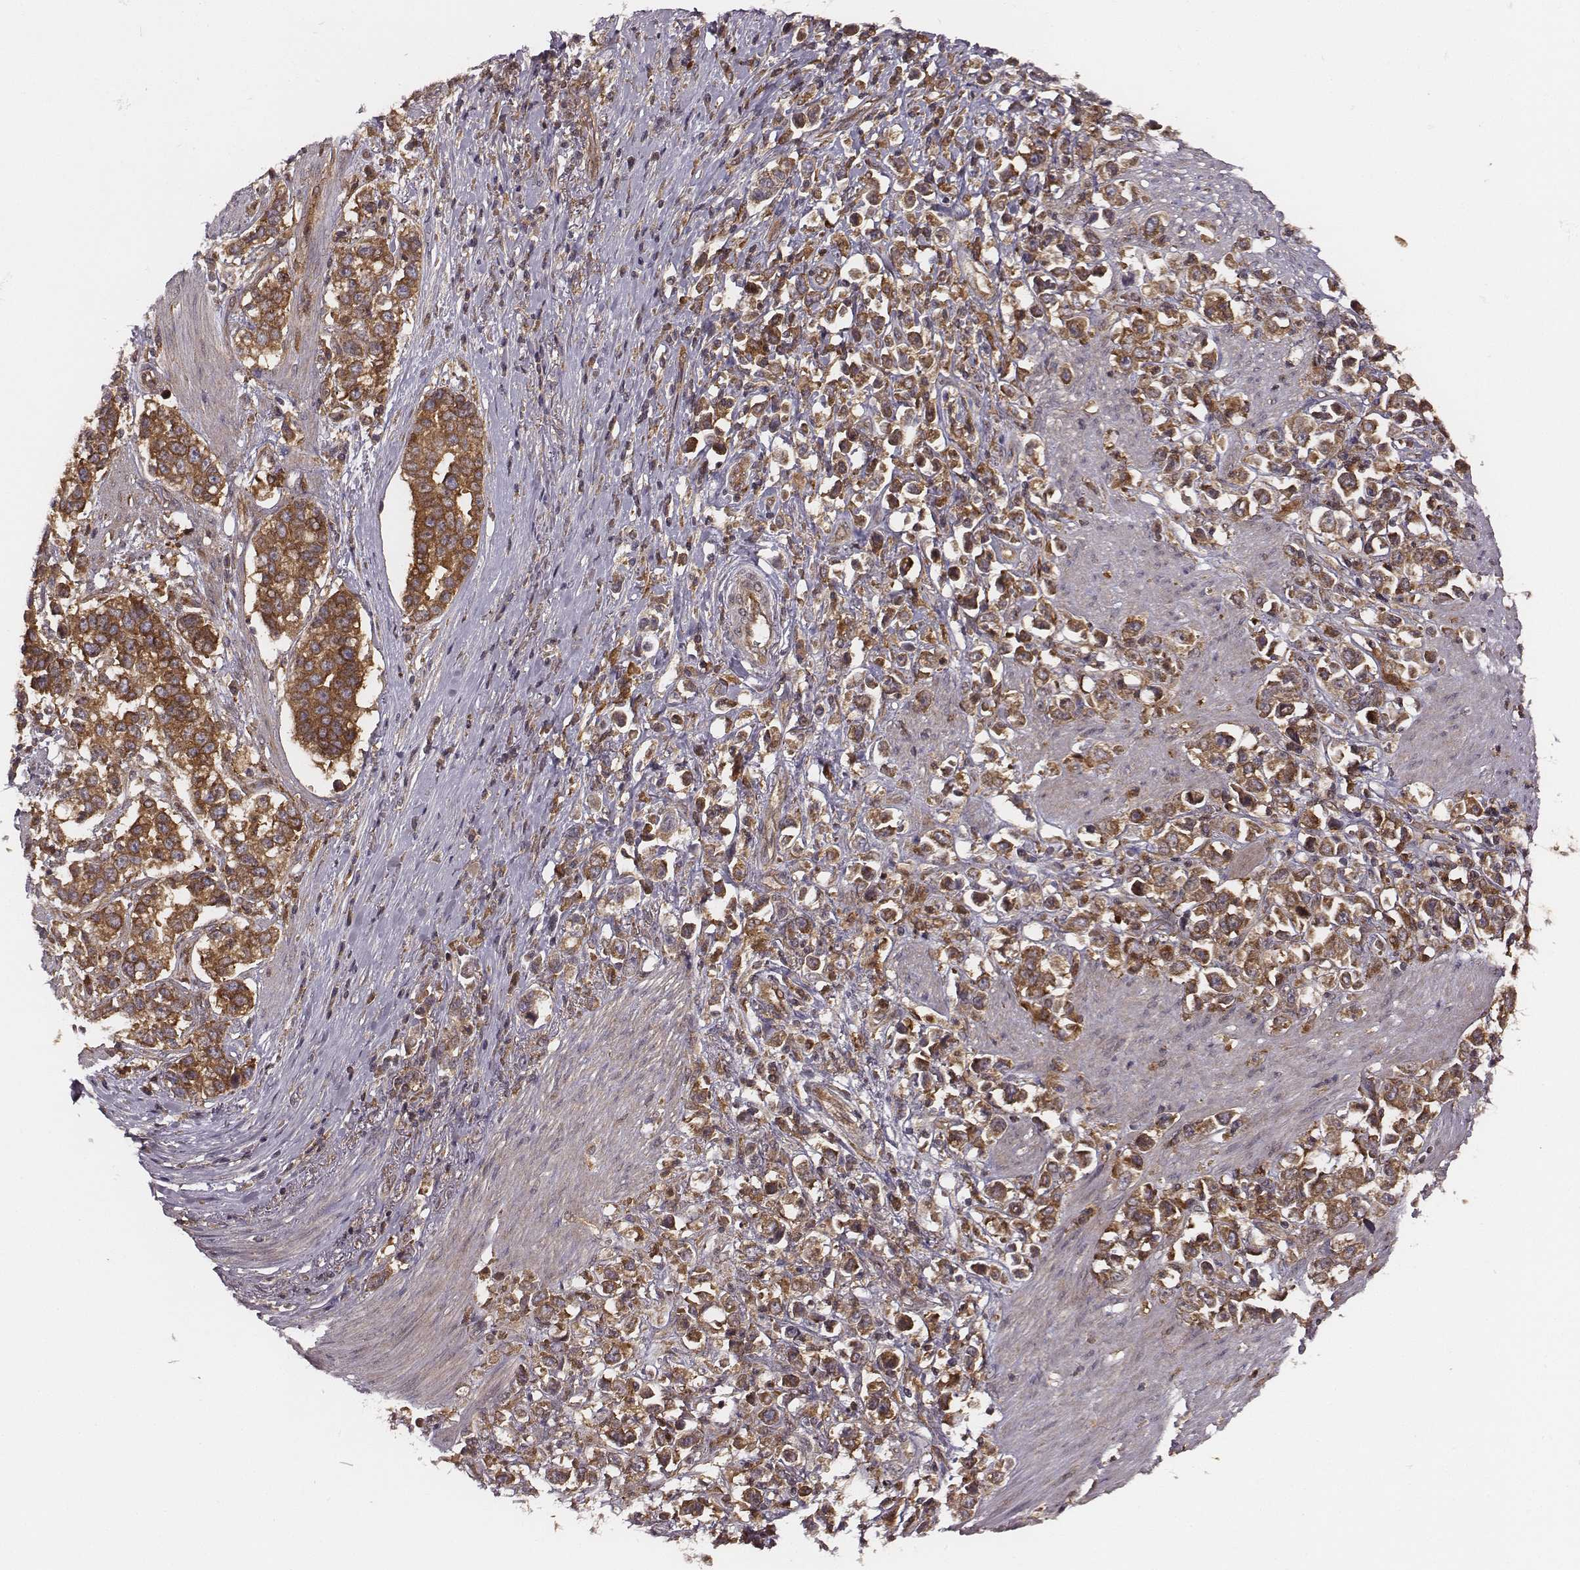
{"staining": {"intensity": "strong", "quantity": ">75%", "location": "cytoplasmic/membranous"}, "tissue": "stomach cancer", "cell_type": "Tumor cells", "image_type": "cancer", "snomed": [{"axis": "morphology", "description": "Adenocarcinoma, NOS"}, {"axis": "topography", "description": "Stomach"}], "caption": "Stomach cancer (adenocarcinoma) stained with immunohistochemistry (IHC) exhibits strong cytoplasmic/membranous expression in approximately >75% of tumor cells. (IHC, brightfield microscopy, high magnification).", "gene": "VPS26A", "patient": {"sex": "male", "age": 93}}